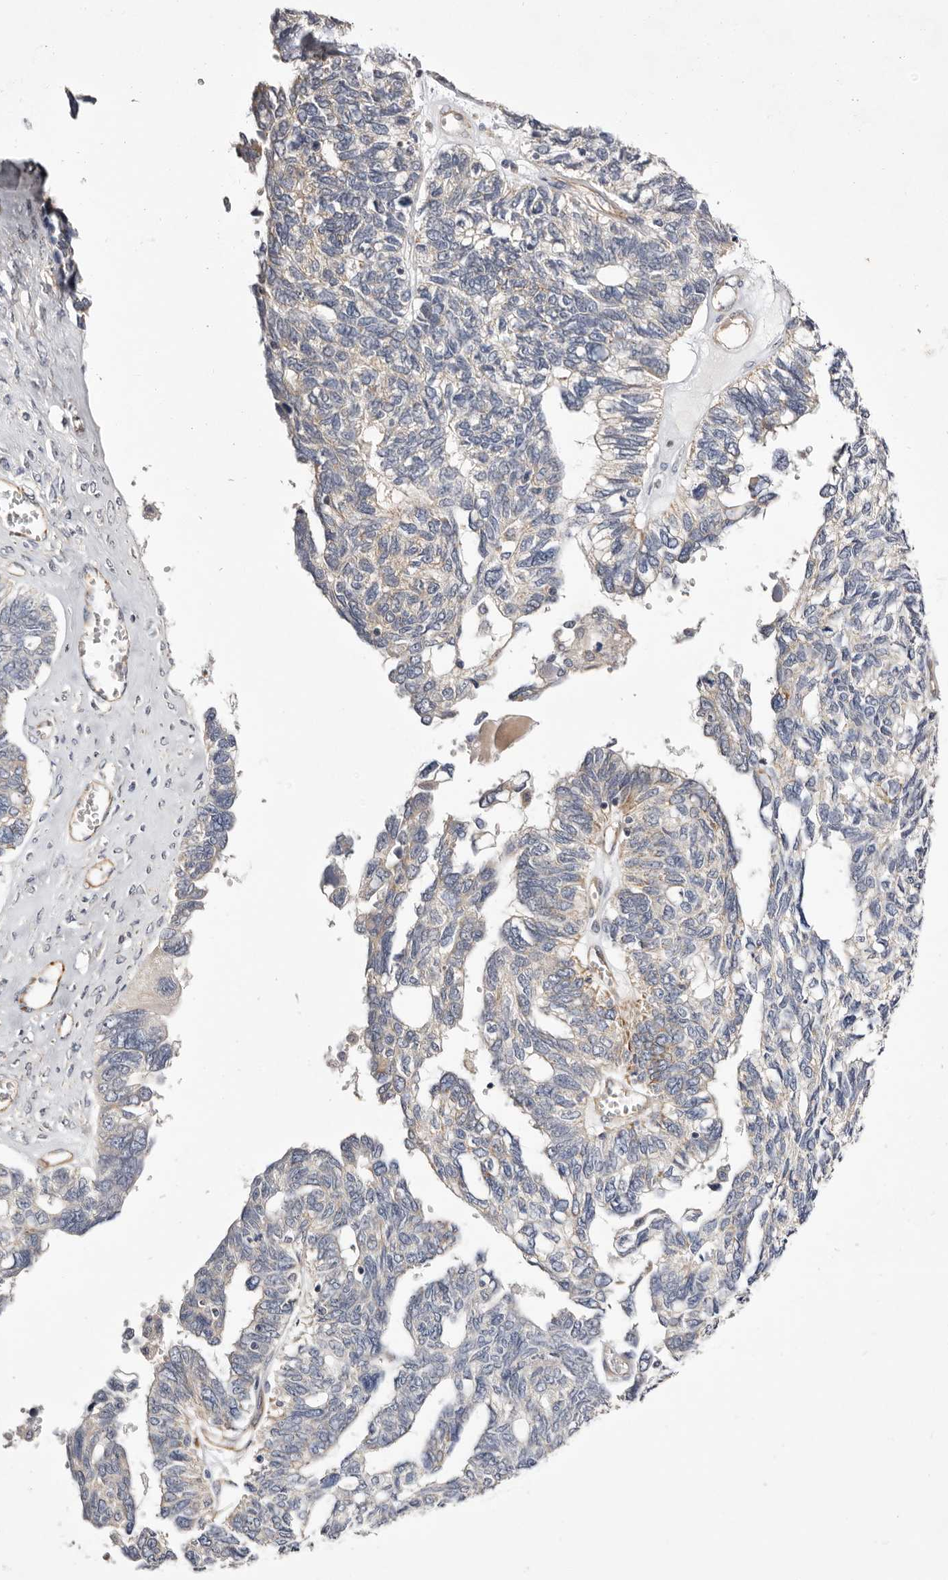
{"staining": {"intensity": "negative", "quantity": "none", "location": "none"}, "tissue": "ovarian cancer", "cell_type": "Tumor cells", "image_type": "cancer", "snomed": [{"axis": "morphology", "description": "Cystadenocarcinoma, serous, NOS"}, {"axis": "topography", "description": "Ovary"}], "caption": "Ovarian cancer stained for a protein using immunohistochemistry displays no staining tumor cells.", "gene": "PANK4", "patient": {"sex": "female", "age": 79}}